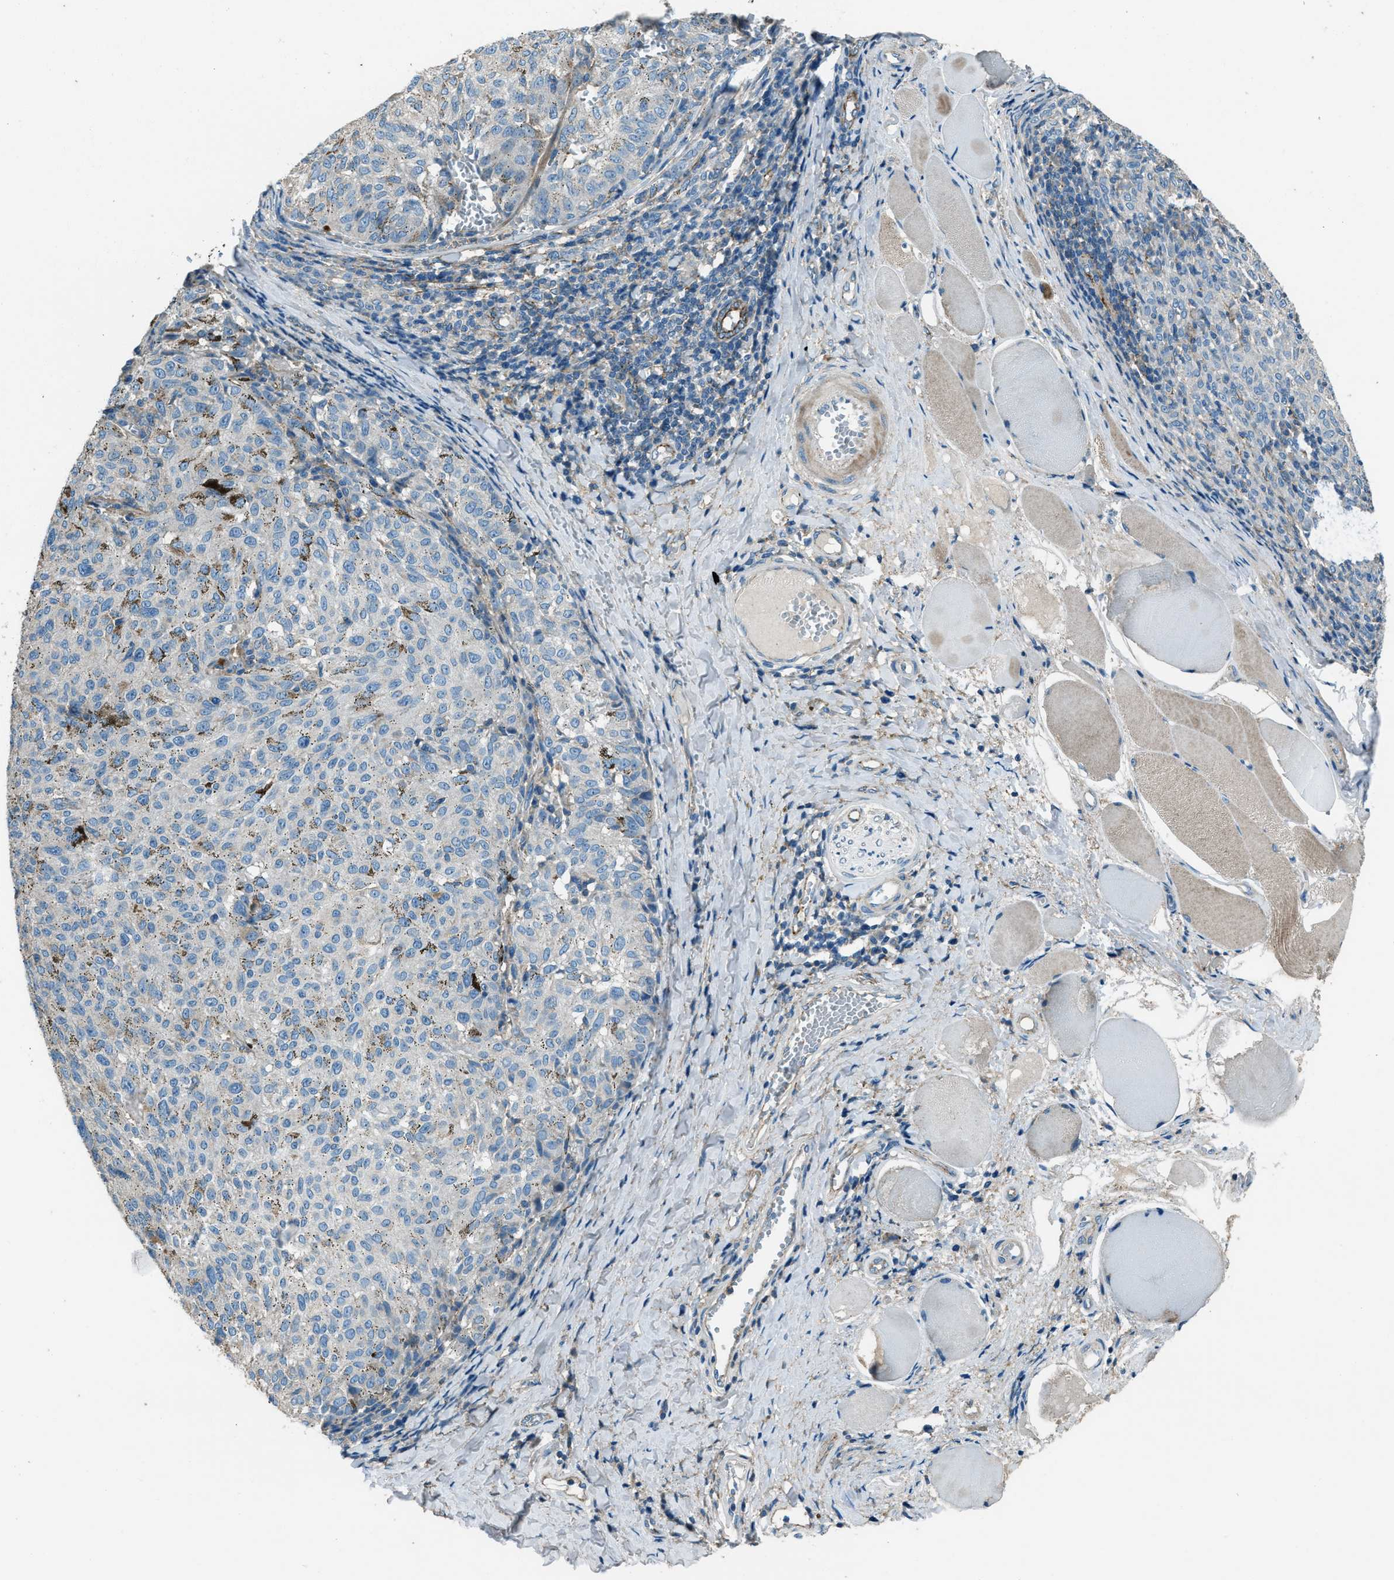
{"staining": {"intensity": "negative", "quantity": "none", "location": "none"}, "tissue": "melanoma", "cell_type": "Tumor cells", "image_type": "cancer", "snomed": [{"axis": "morphology", "description": "Malignant melanoma, NOS"}, {"axis": "topography", "description": "Skin"}], "caption": "Protein analysis of malignant melanoma displays no significant staining in tumor cells.", "gene": "SVIL", "patient": {"sex": "female", "age": 72}}